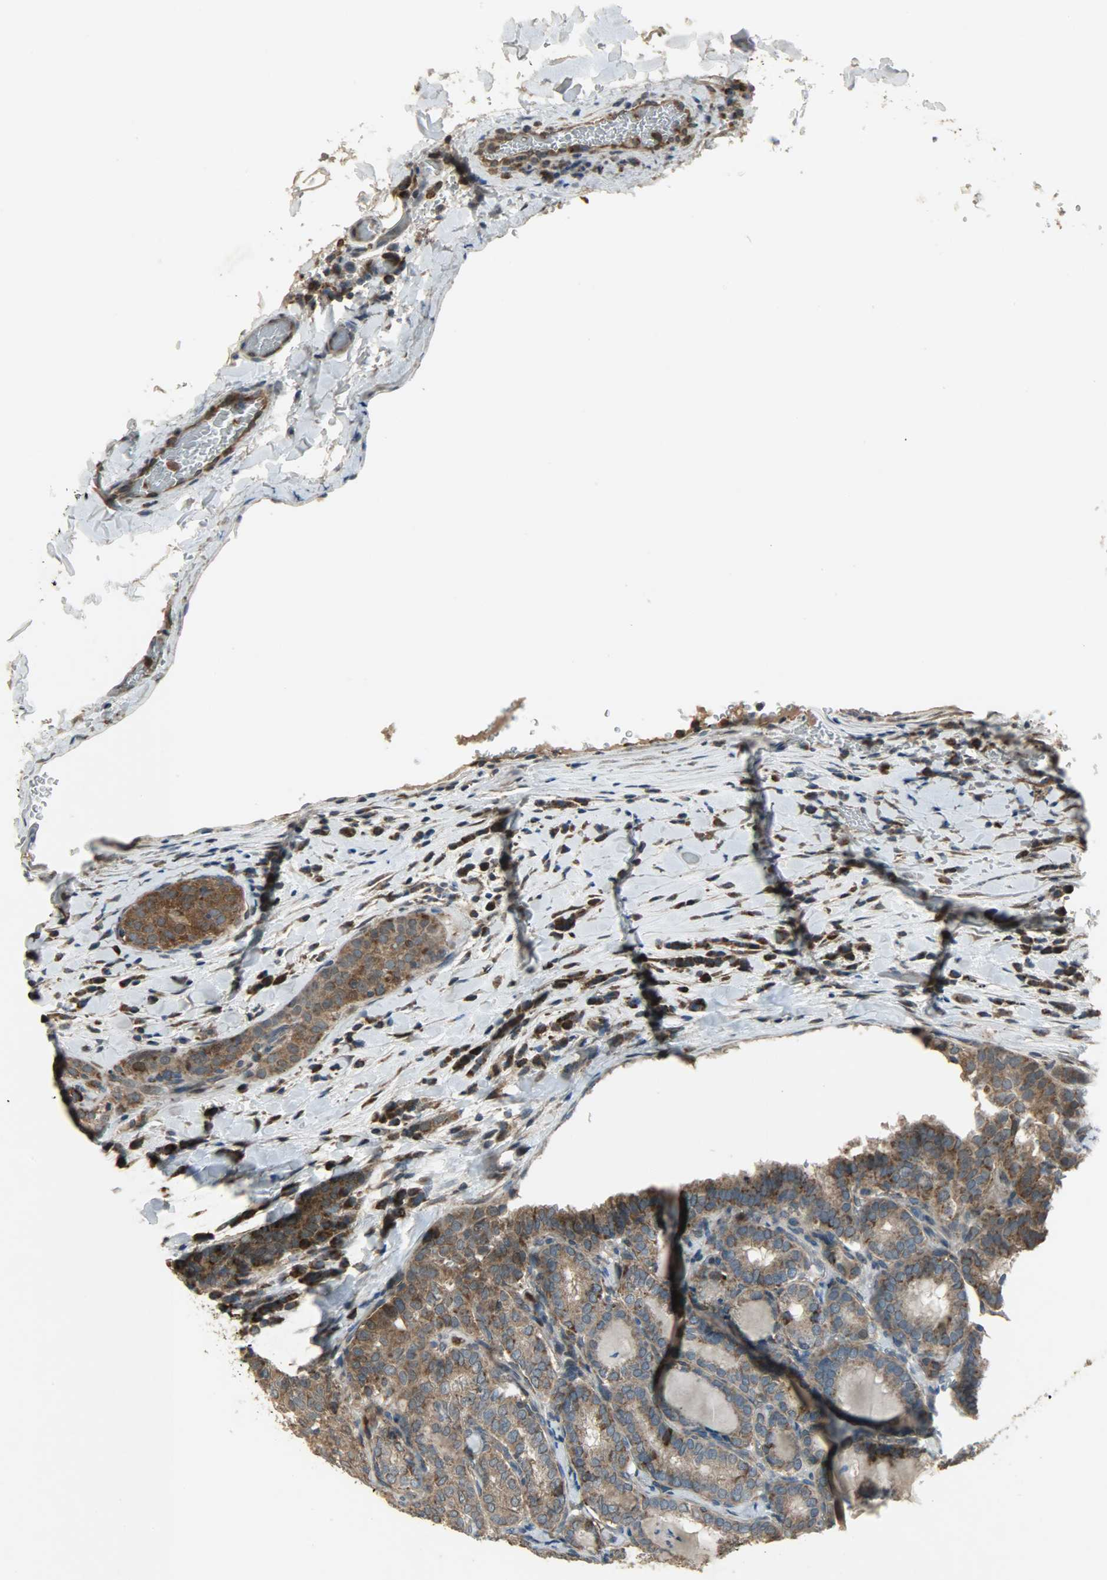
{"staining": {"intensity": "strong", "quantity": ">75%", "location": "cytoplasmic/membranous"}, "tissue": "thyroid cancer", "cell_type": "Tumor cells", "image_type": "cancer", "snomed": [{"axis": "morphology", "description": "Papillary adenocarcinoma, NOS"}, {"axis": "topography", "description": "Thyroid gland"}], "caption": "Thyroid papillary adenocarcinoma was stained to show a protein in brown. There is high levels of strong cytoplasmic/membranous positivity in about >75% of tumor cells.", "gene": "AMT", "patient": {"sex": "female", "age": 30}}